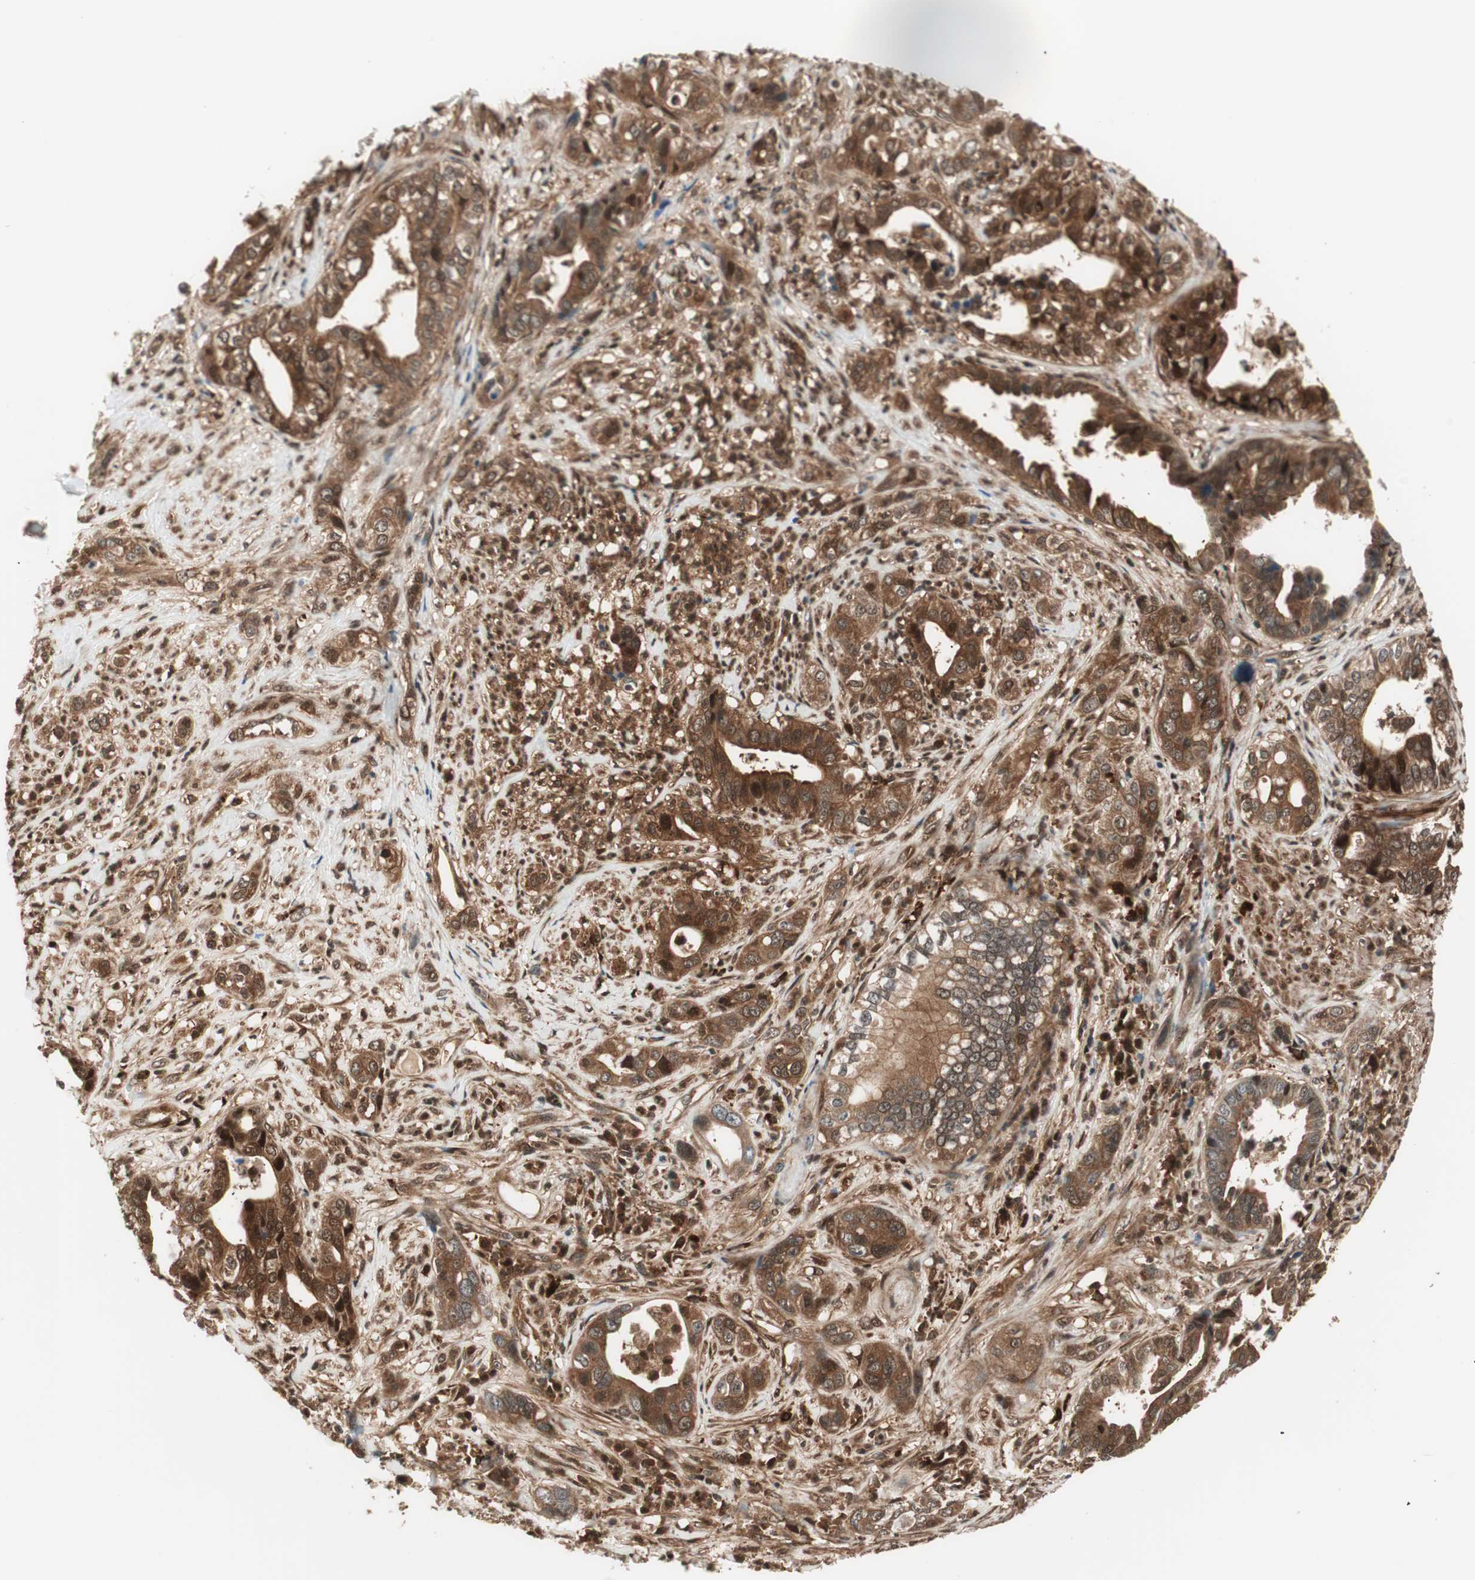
{"staining": {"intensity": "strong", "quantity": ">75%", "location": "cytoplasmic/membranous"}, "tissue": "liver cancer", "cell_type": "Tumor cells", "image_type": "cancer", "snomed": [{"axis": "morphology", "description": "Cholangiocarcinoma"}, {"axis": "topography", "description": "Liver"}], "caption": "Protein staining of liver cholangiocarcinoma tissue exhibits strong cytoplasmic/membranous expression in about >75% of tumor cells. Using DAB (3,3'-diaminobenzidine) (brown) and hematoxylin (blue) stains, captured at high magnification using brightfield microscopy.", "gene": "PRKG2", "patient": {"sex": "female", "age": 61}}